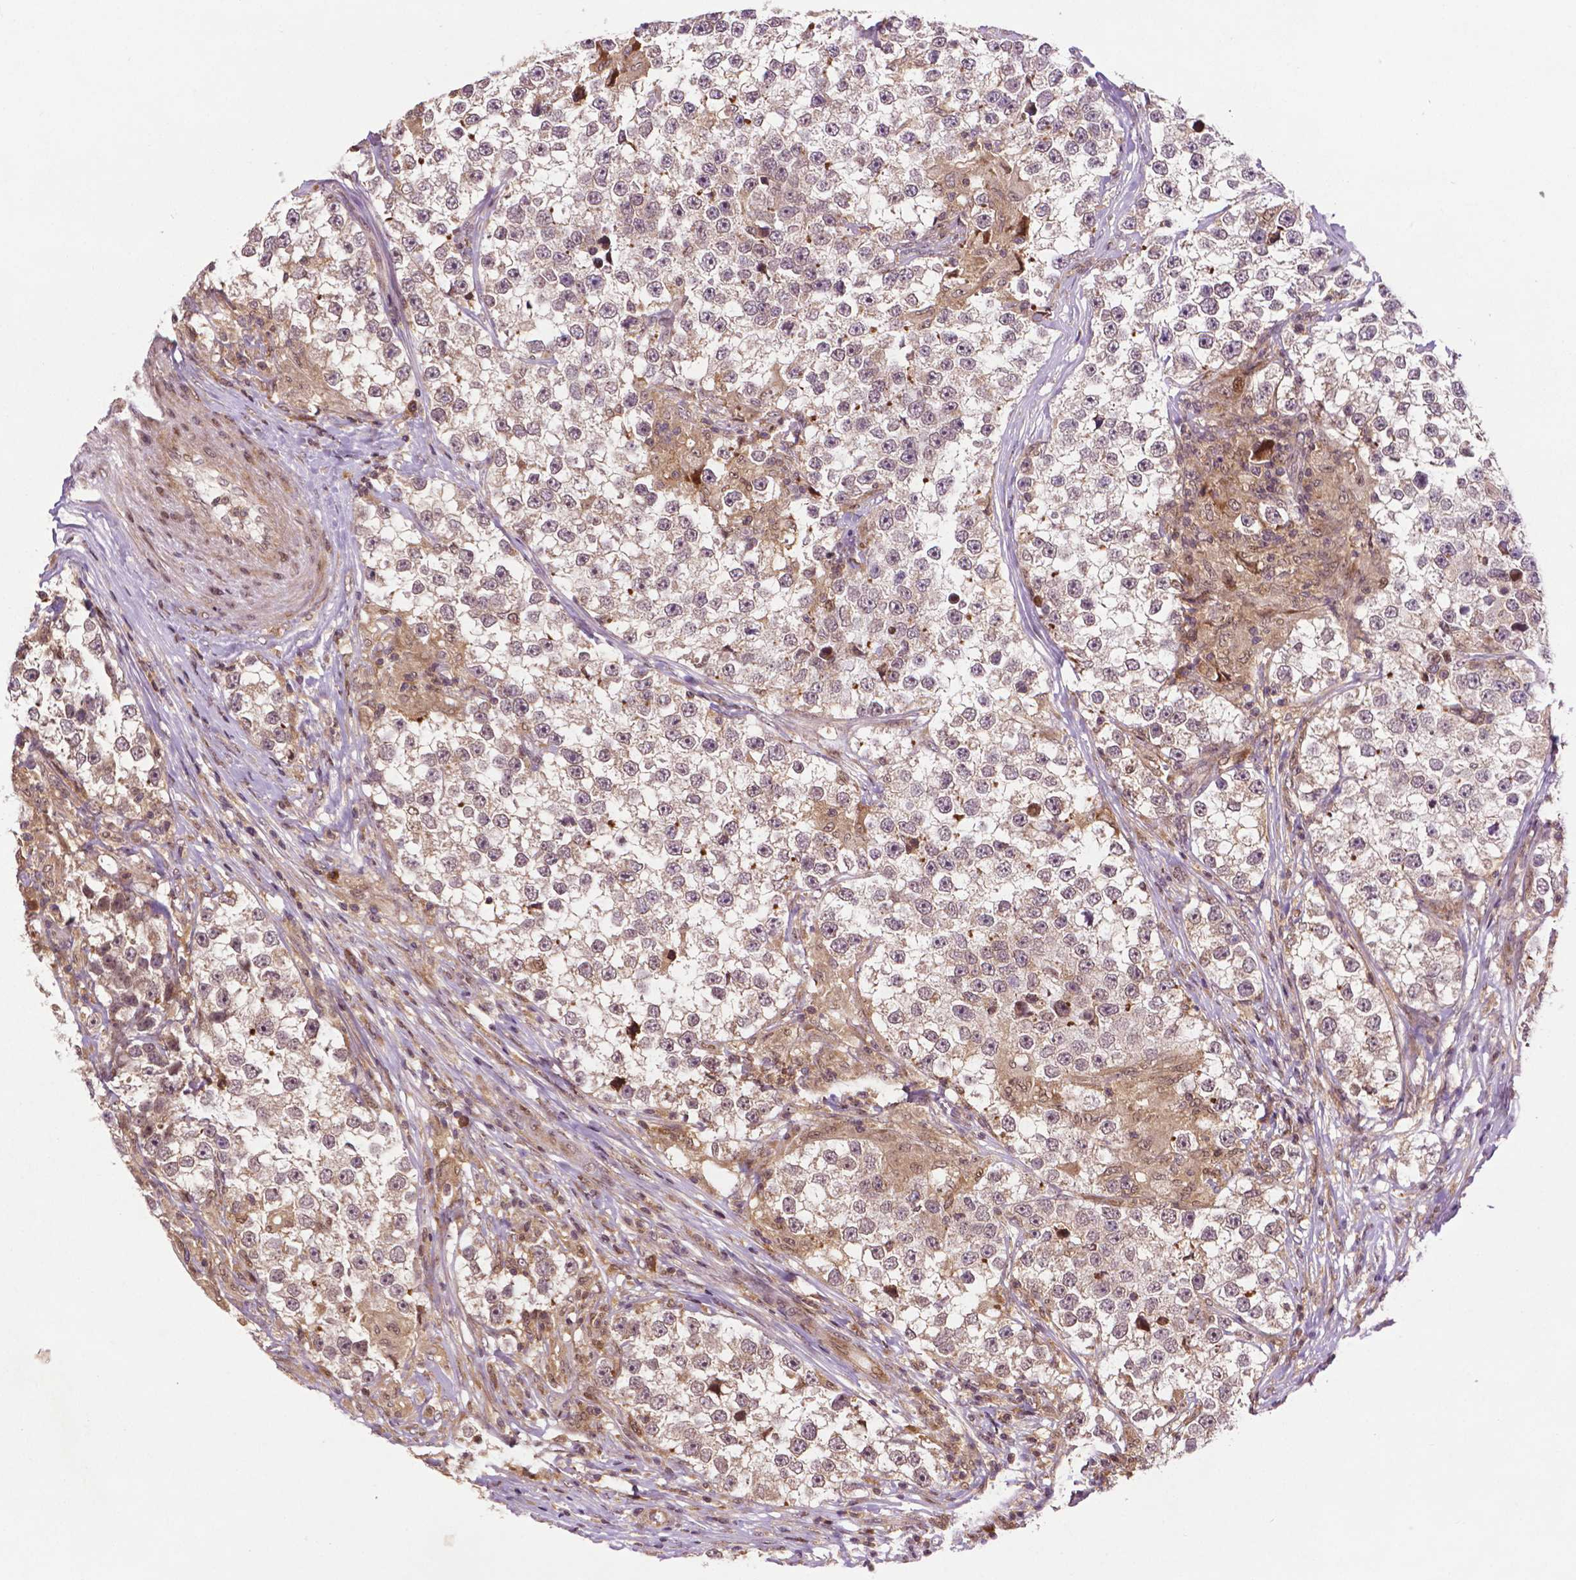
{"staining": {"intensity": "weak", "quantity": ">75%", "location": "cytoplasmic/membranous,nuclear"}, "tissue": "testis cancer", "cell_type": "Tumor cells", "image_type": "cancer", "snomed": [{"axis": "morphology", "description": "Seminoma, NOS"}, {"axis": "topography", "description": "Testis"}], "caption": "DAB immunohistochemical staining of human testis cancer exhibits weak cytoplasmic/membranous and nuclear protein expression in about >75% of tumor cells.", "gene": "TMX2", "patient": {"sex": "male", "age": 46}}